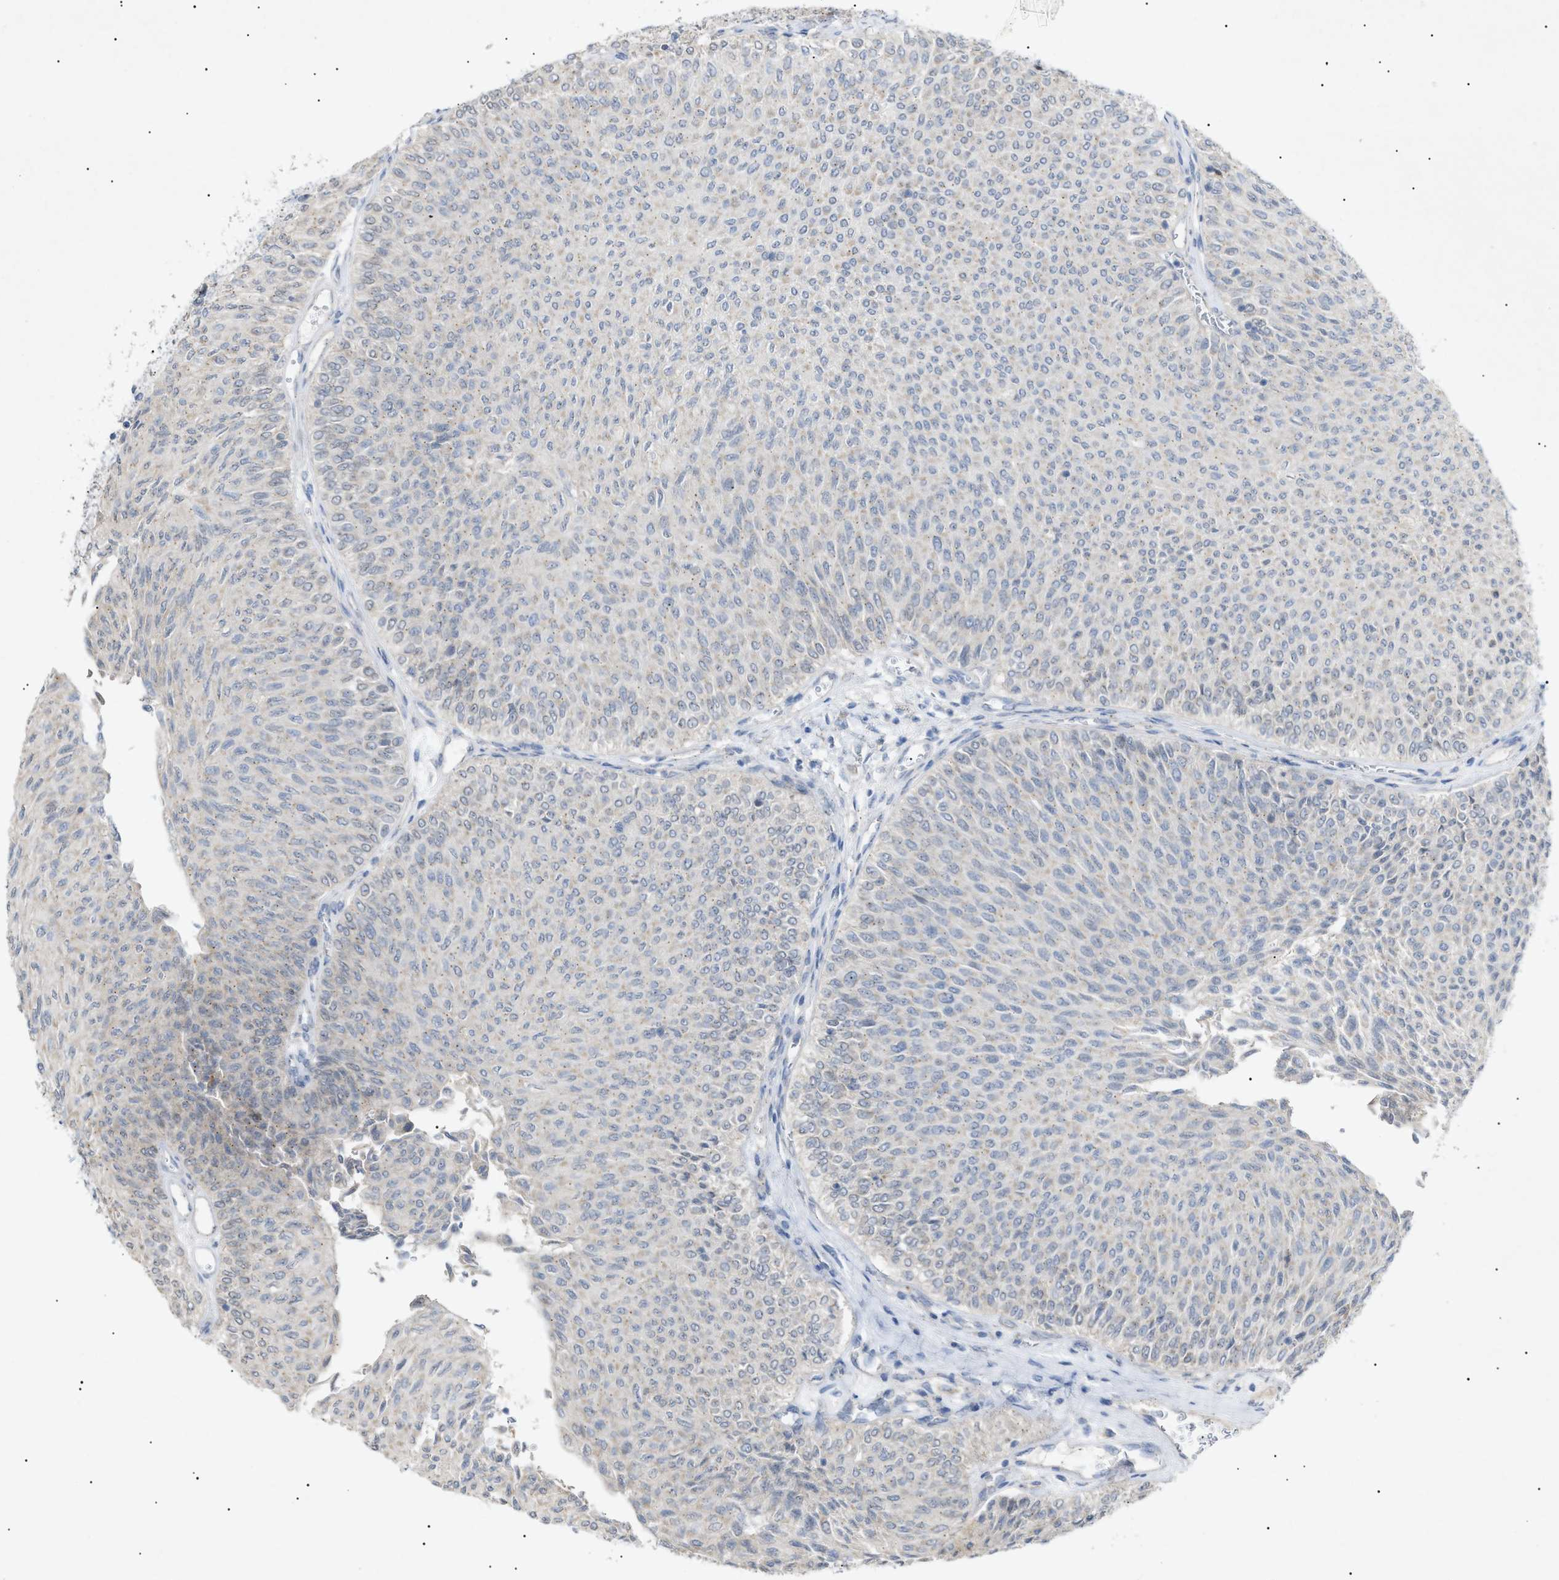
{"staining": {"intensity": "negative", "quantity": "none", "location": "none"}, "tissue": "urothelial cancer", "cell_type": "Tumor cells", "image_type": "cancer", "snomed": [{"axis": "morphology", "description": "Urothelial carcinoma, Low grade"}, {"axis": "topography", "description": "Urinary bladder"}], "caption": "Immunohistochemistry (IHC) micrograph of neoplastic tissue: urothelial cancer stained with DAB shows no significant protein positivity in tumor cells. (DAB immunohistochemistry visualized using brightfield microscopy, high magnification).", "gene": "SLC25A31", "patient": {"sex": "male", "age": 78}}